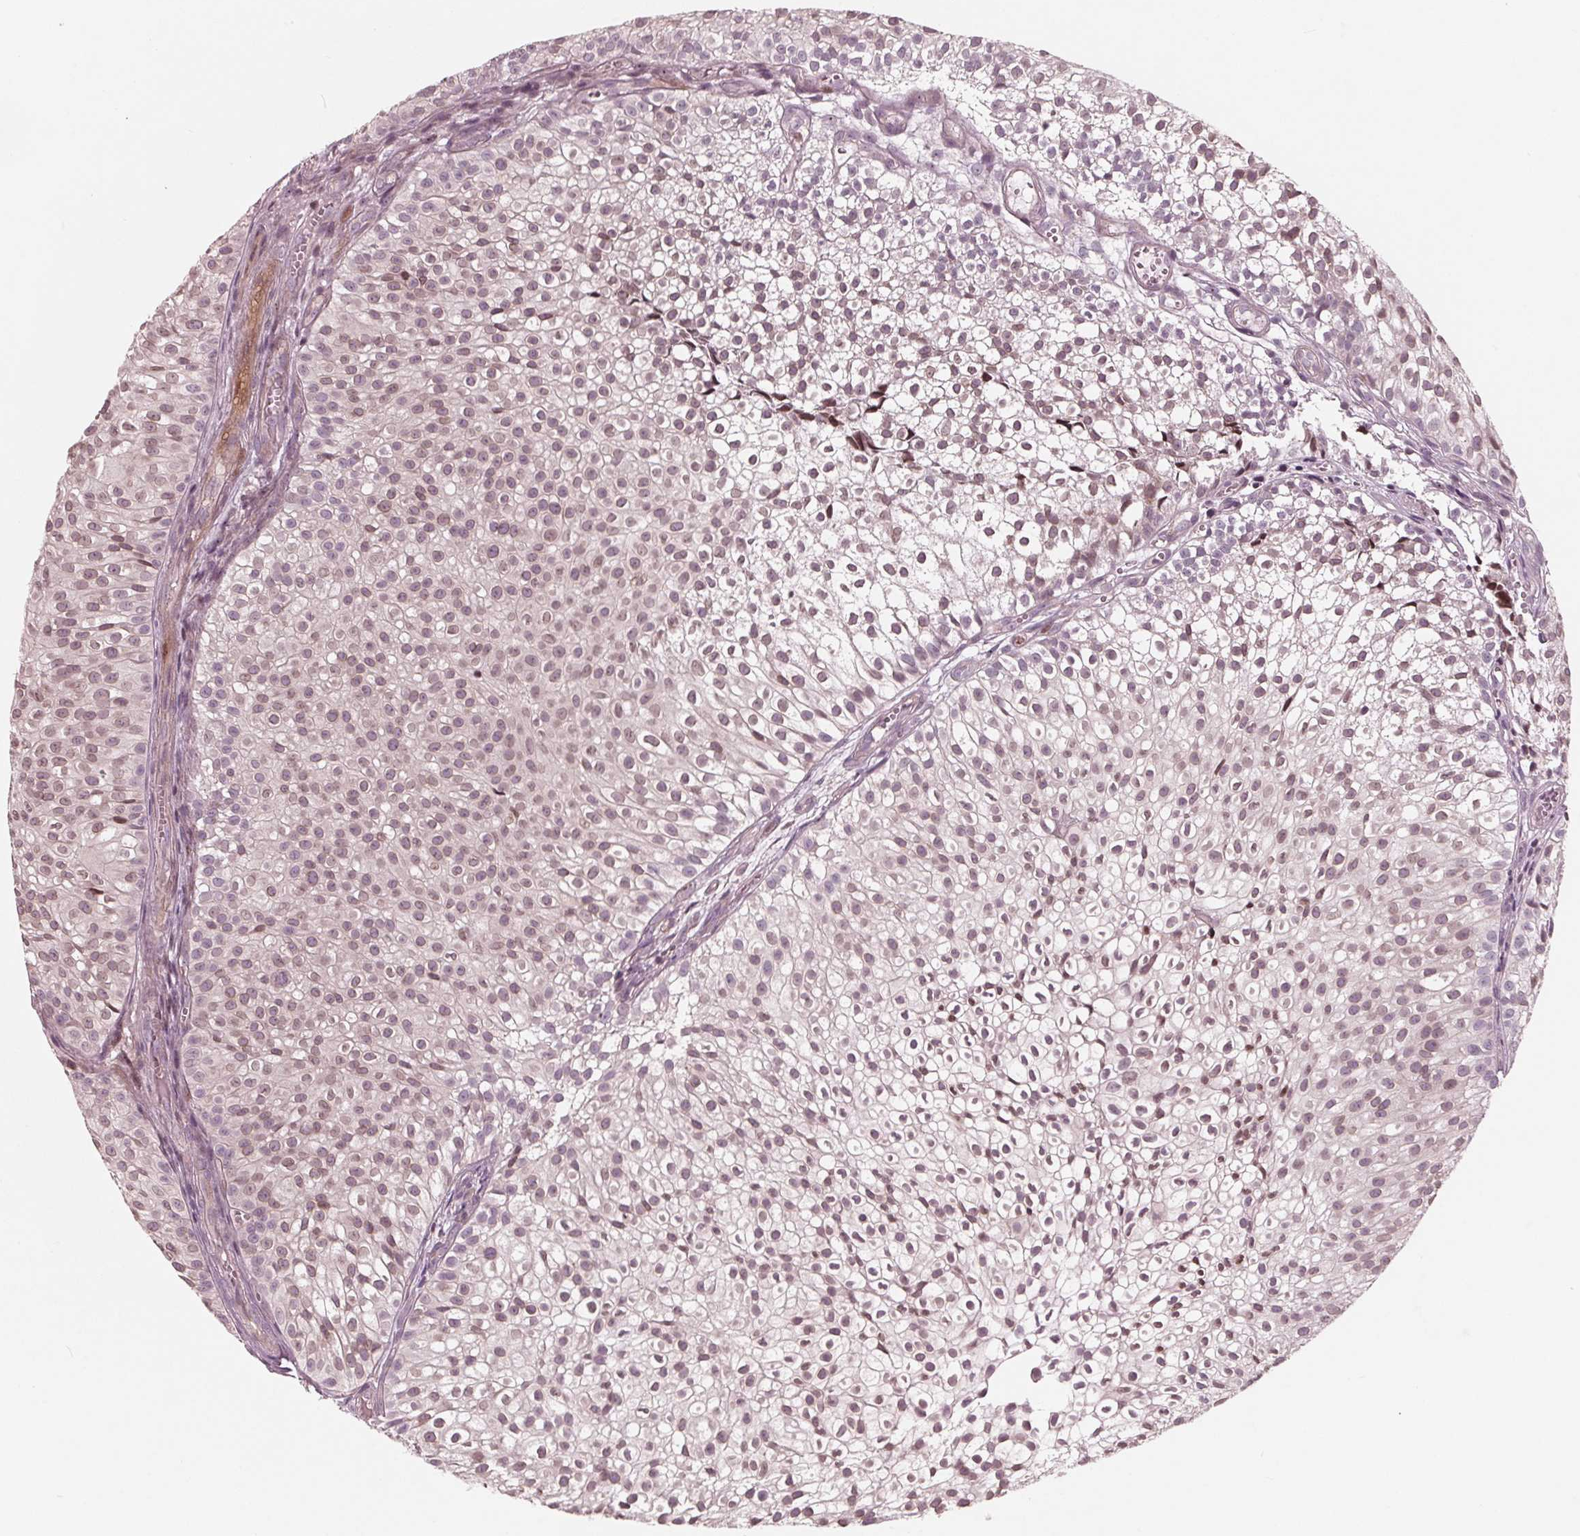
{"staining": {"intensity": "moderate", "quantity": "25%-75%", "location": "cytoplasmic/membranous,nuclear"}, "tissue": "urothelial cancer", "cell_type": "Tumor cells", "image_type": "cancer", "snomed": [{"axis": "morphology", "description": "Urothelial carcinoma, Low grade"}, {"axis": "topography", "description": "Urinary bladder"}], "caption": "The micrograph displays staining of urothelial cancer, revealing moderate cytoplasmic/membranous and nuclear protein expression (brown color) within tumor cells.", "gene": "NUP210", "patient": {"sex": "male", "age": 70}}